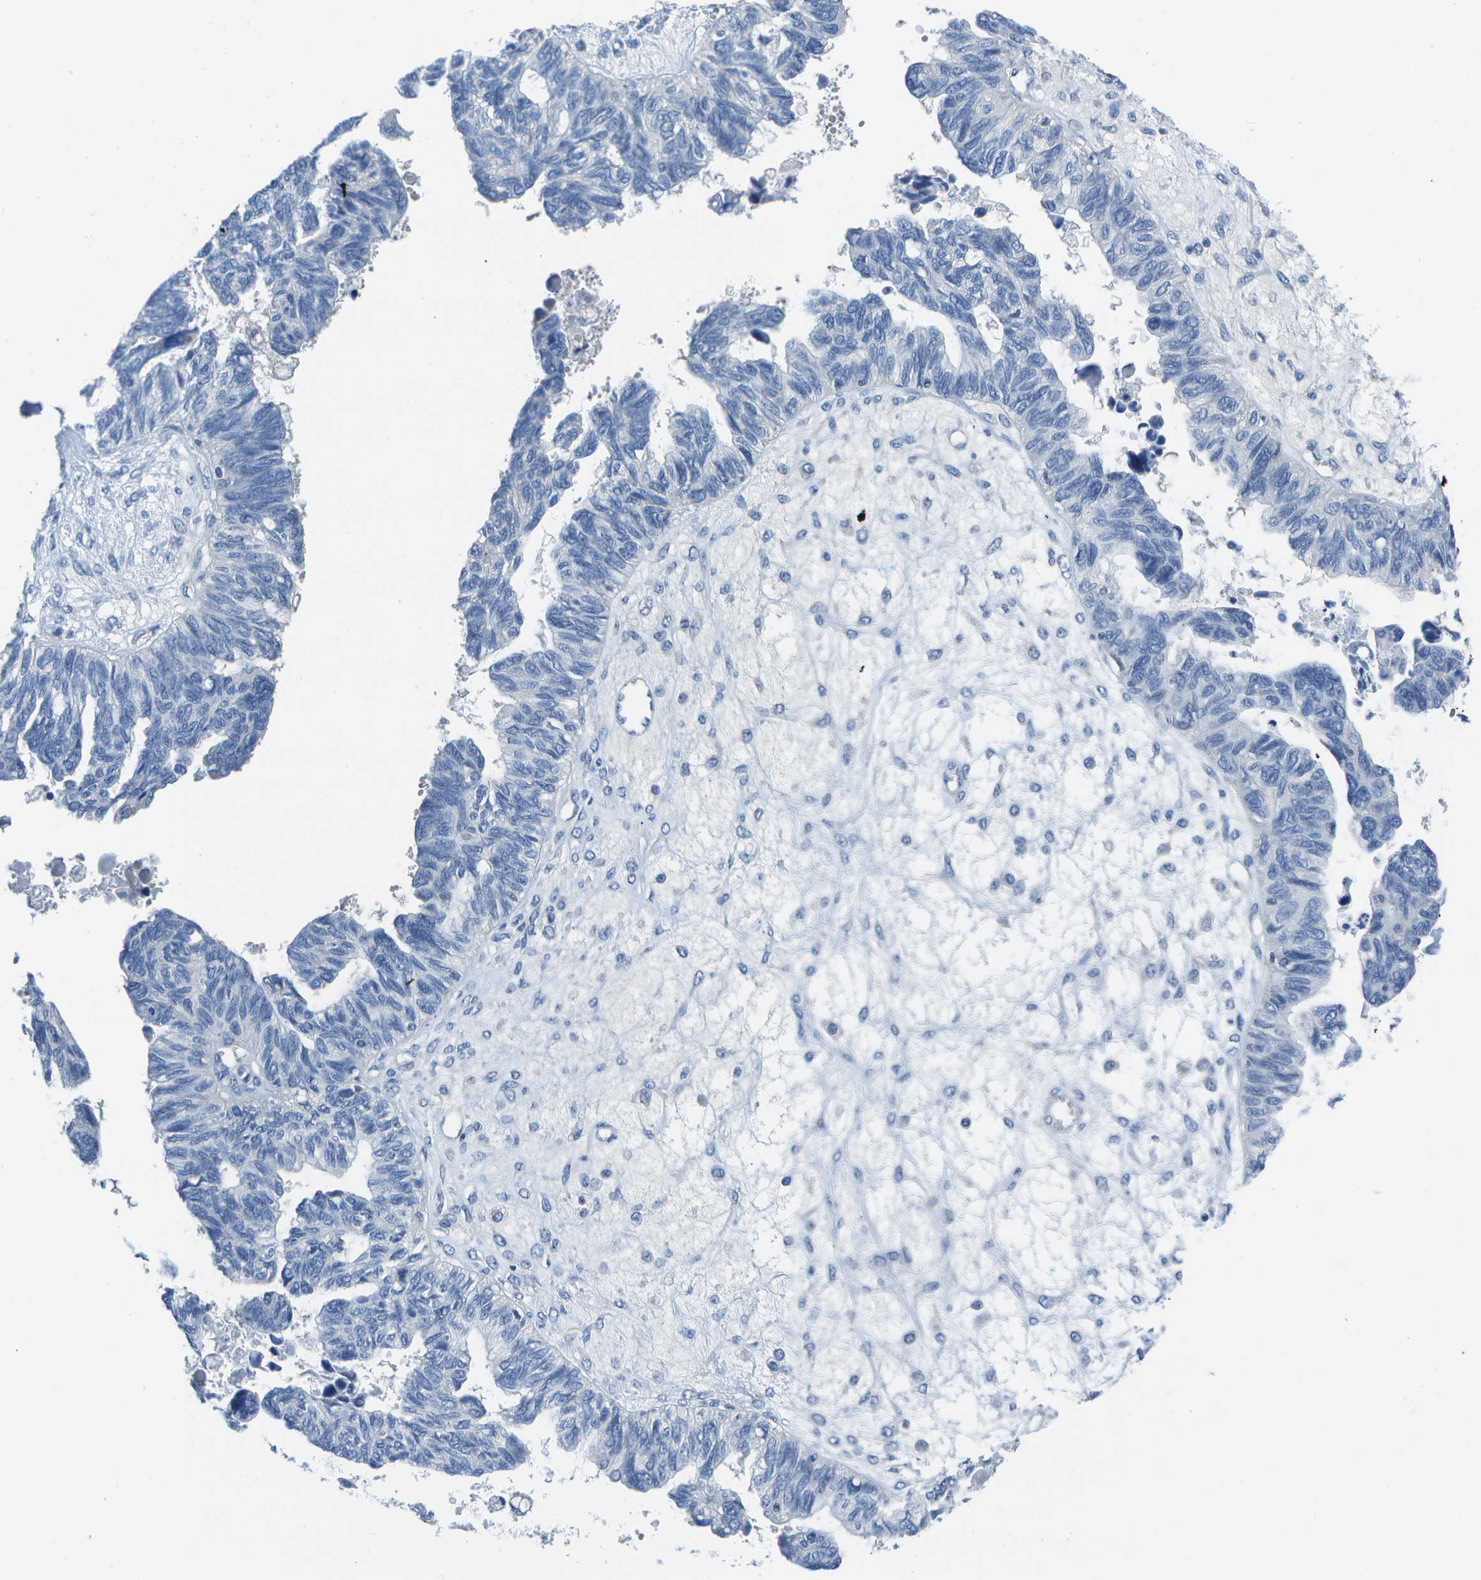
{"staining": {"intensity": "negative", "quantity": "none", "location": "none"}, "tissue": "ovarian cancer", "cell_type": "Tumor cells", "image_type": "cancer", "snomed": [{"axis": "morphology", "description": "Cystadenocarcinoma, serous, NOS"}, {"axis": "topography", "description": "Ovary"}], "caption": "Ovarian cancer stained for a protein using immunohistochemistry exhibits no staining tumor cells.", "gene": "DCT", "patient": {"sex": "female", "age": 79}}